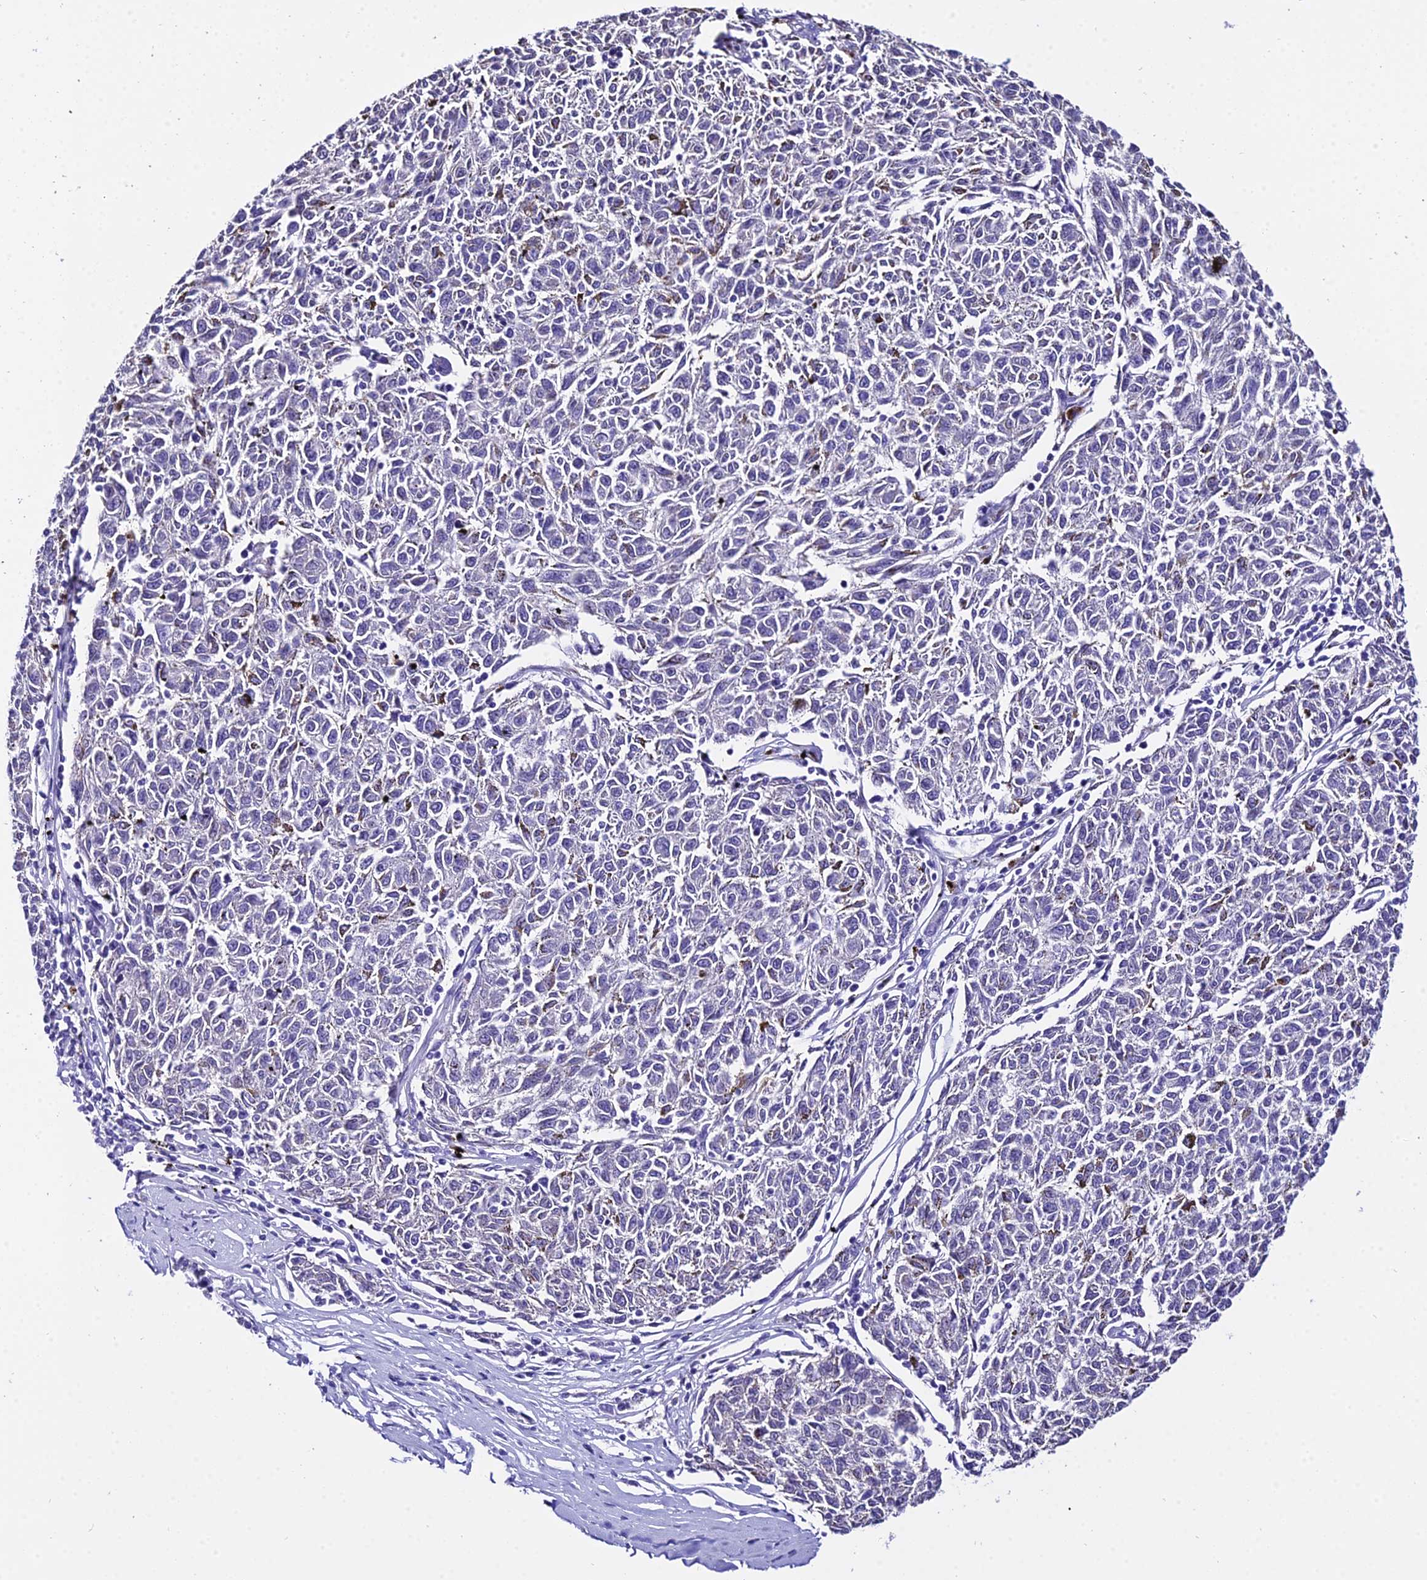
{"staining": {"intensity": "negative", "quantity": "none", "location": "none"}, "tissue": "melanoma", "cell_type": "Tumor cells", "image_type": "cancer", "snomed": [{"axis": "morphology", "description": "Malignant melanoma, NOS"}, {"axis": "topography", "description": "Skin"}], "caption": "IHC photomicrograph of neoplastic tissue: human malignant melanoma stained with DAB (3,3'-diaminobenzidine) demonstrates no significant protein positivity in tumor cells.", "gene": "POLR2I", "patient": {"sex": "female", "age": 72}}